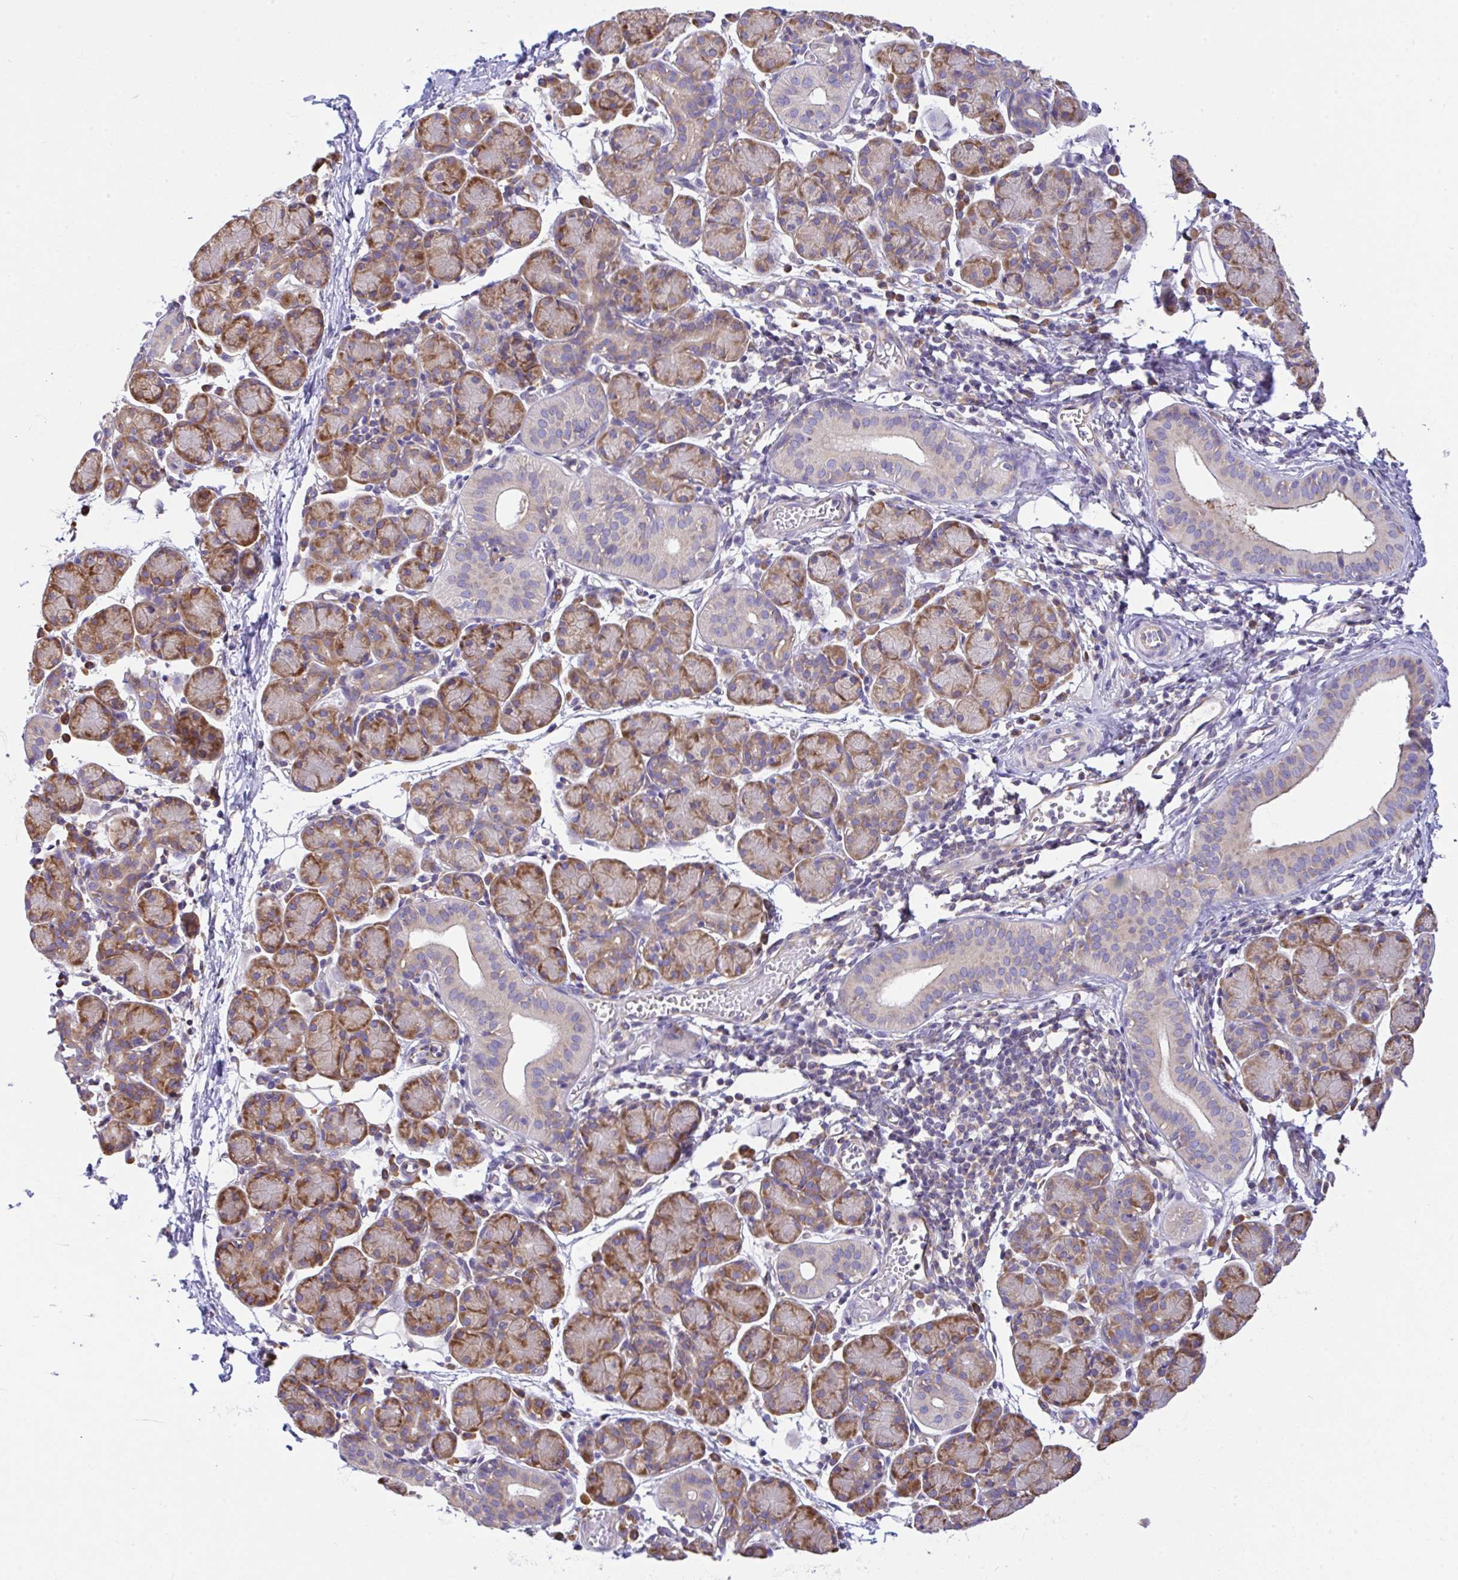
{"staining": {"intensity": "moderate", "quantity": "25%-75%", "location": "cytoplasmic/membranous"}, "tissue": "salivary gland", "cell_type": "Glandular cells", "image_type": "normal", "snomed": [{"axis": "morphology", "description": "Normal tissue, NOS"}, {"axis": "morphology", "description": "Inflammation, NOS"}, {"axis": "topography", "description": "Lymph node"}, {"axis": "topography", "description": "Salivary gland"}], "caption": "Immunohistochemistry (IHC) photomicrograph of normal salivary gland: human salivary gland stained using IHC demonstrates medium levels of moderate protein expression localized specifically in the cytoplasmic/membranous of glandular cells, appearing as a cytoplasmic/membranous brown color.", "gene": "GFPT2", "patient": {"sex": "male", "age": 3}}